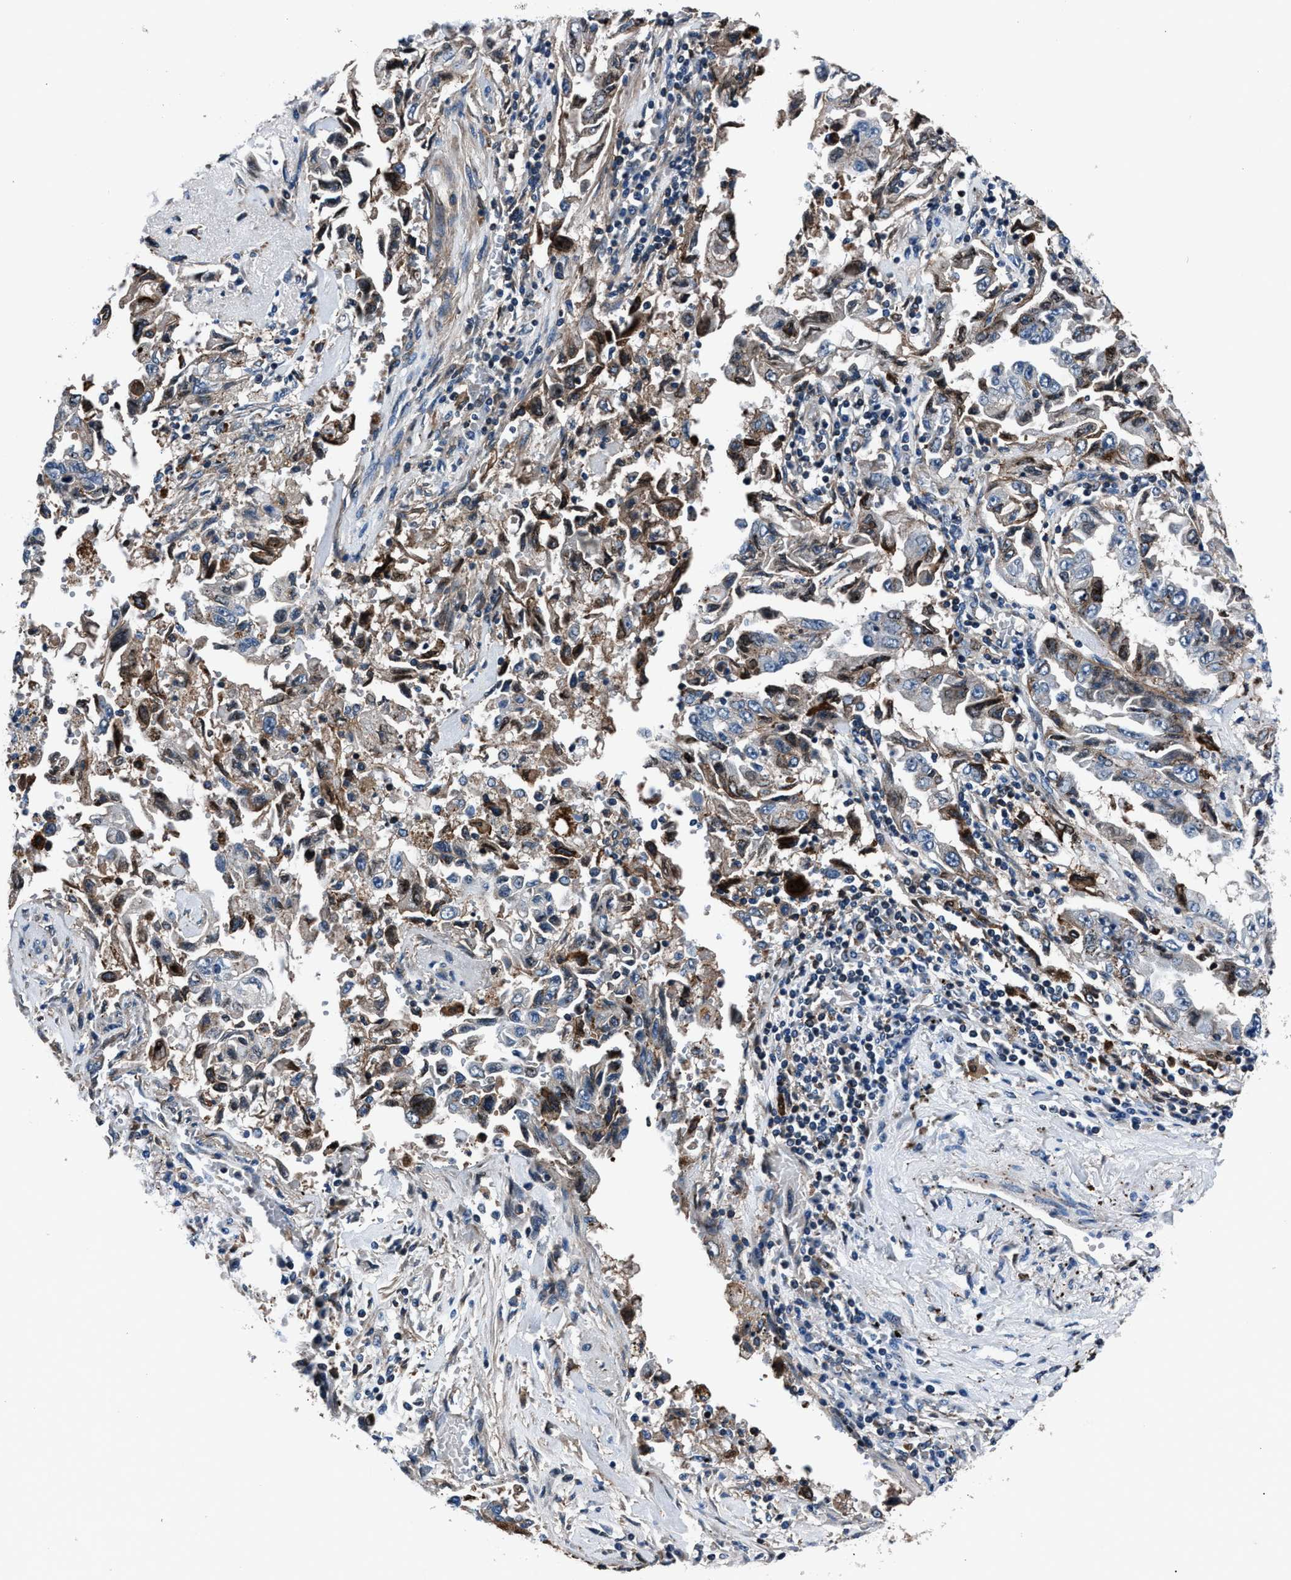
{"staining": {"intensity": "negative", "quantity": "none", "location": "none"}, "tissue": "lung cancer", "cell_type": "Tumor cells", "image_type": "cancer", "snomed": [{"axis": "morphology", "description": "Adenocarcinoma, NOS"}, {"axis": "topography", "description": "Lung"}], "caption": "This is an immunohistochemistry histopathology image of human adenocarcinoma (lung). There is no positivity in tumor cells.", "gene": "MFSD11", "patient": {"sex": "female", "age": 51}}